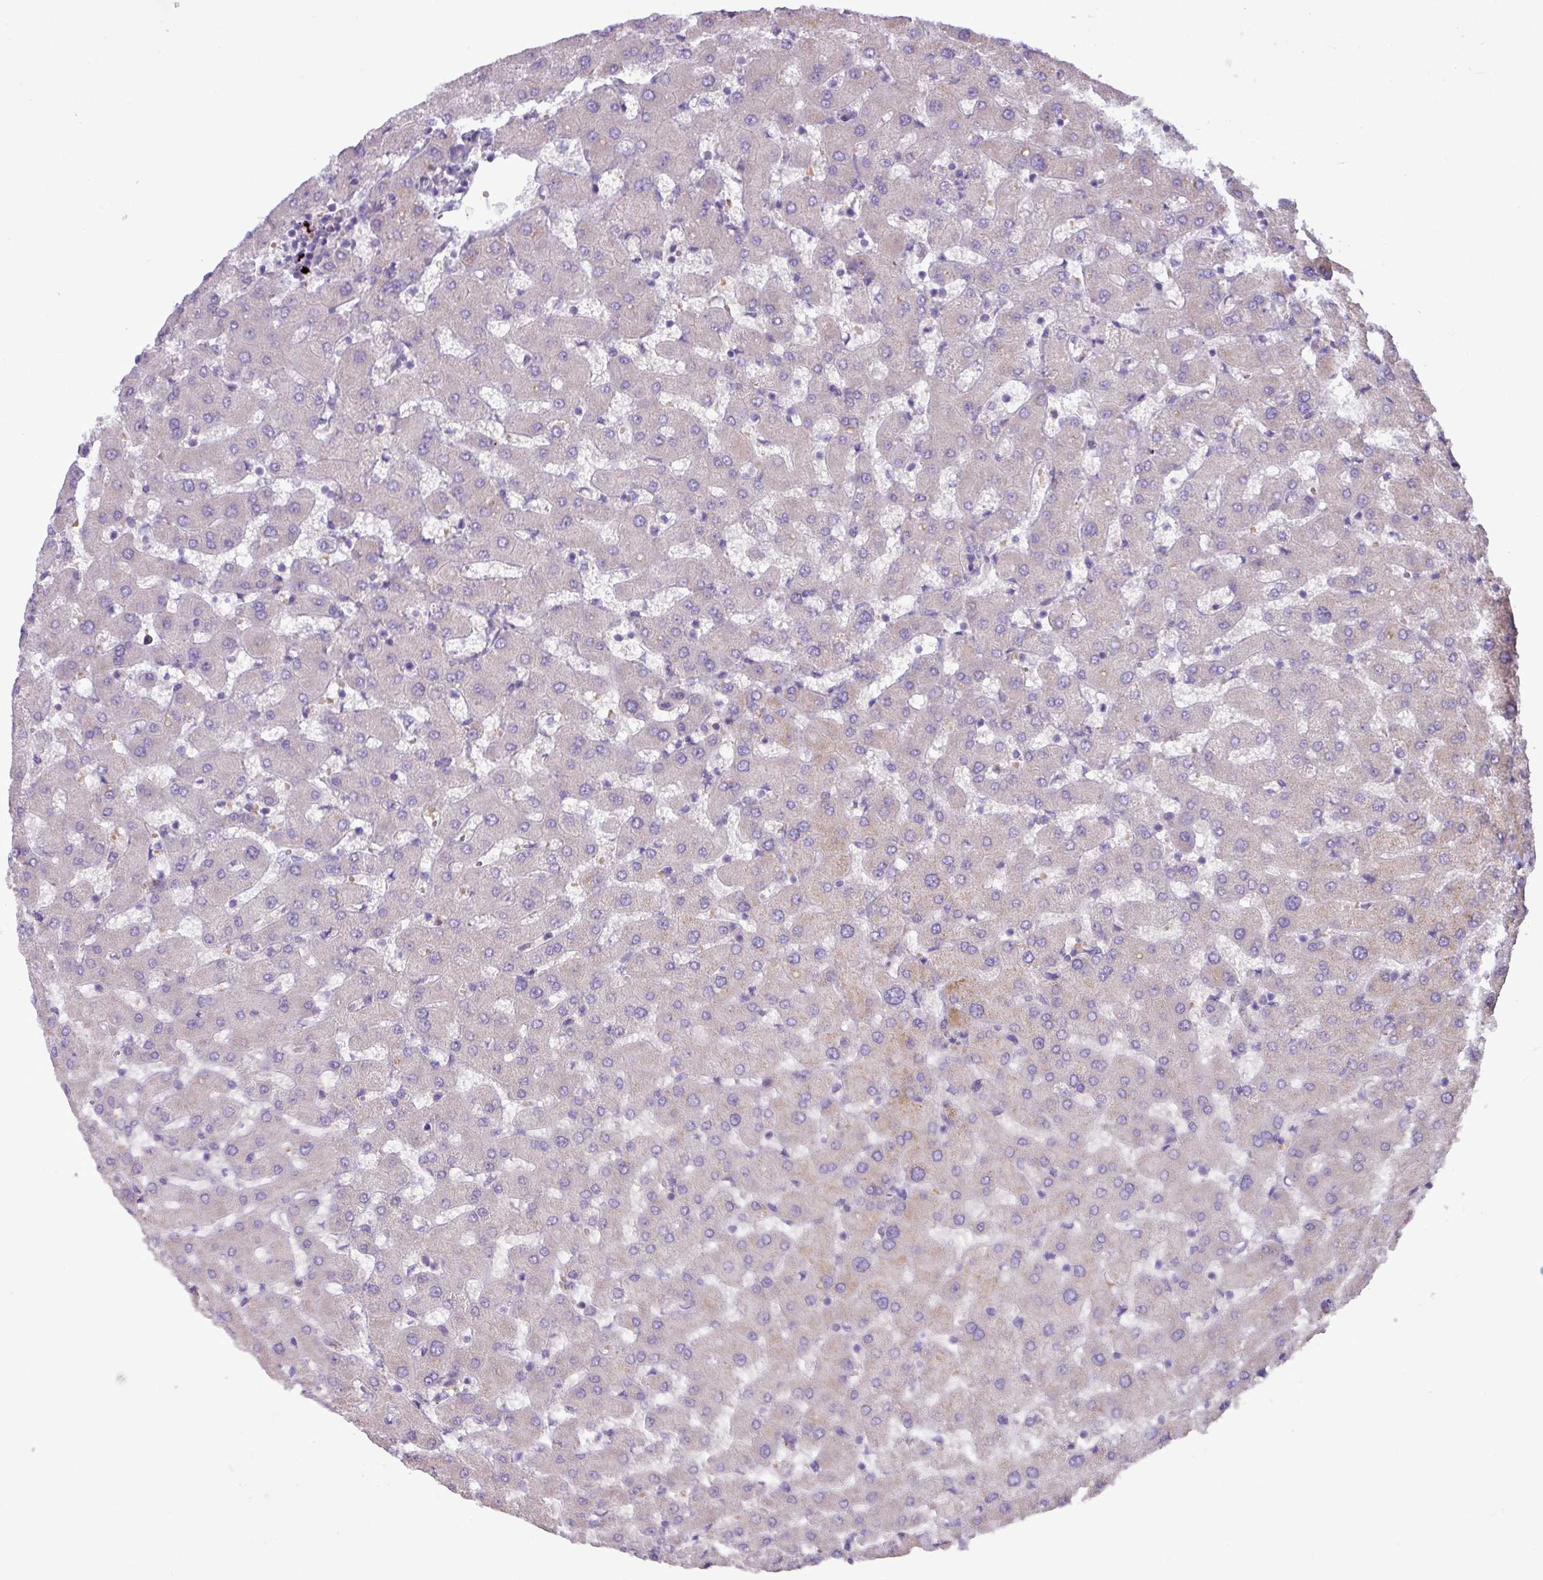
{"staining": {"intensity": "negative", "quantity": "none", "location": "none"}, "tissue": "liver", "cell_type": "Cholangiocytes", "image_type": "normal", "snomed": [{"axis": "morphology", "description": "Normal tissue, NOS"}, {"axis": "topography", "description": "Liver"}], "caption": "Liver stained for a protein using IHC reveals no expression cholangiocytes.", "gene": "IL17A", "patient": {"sex": "female", "age": 63}}